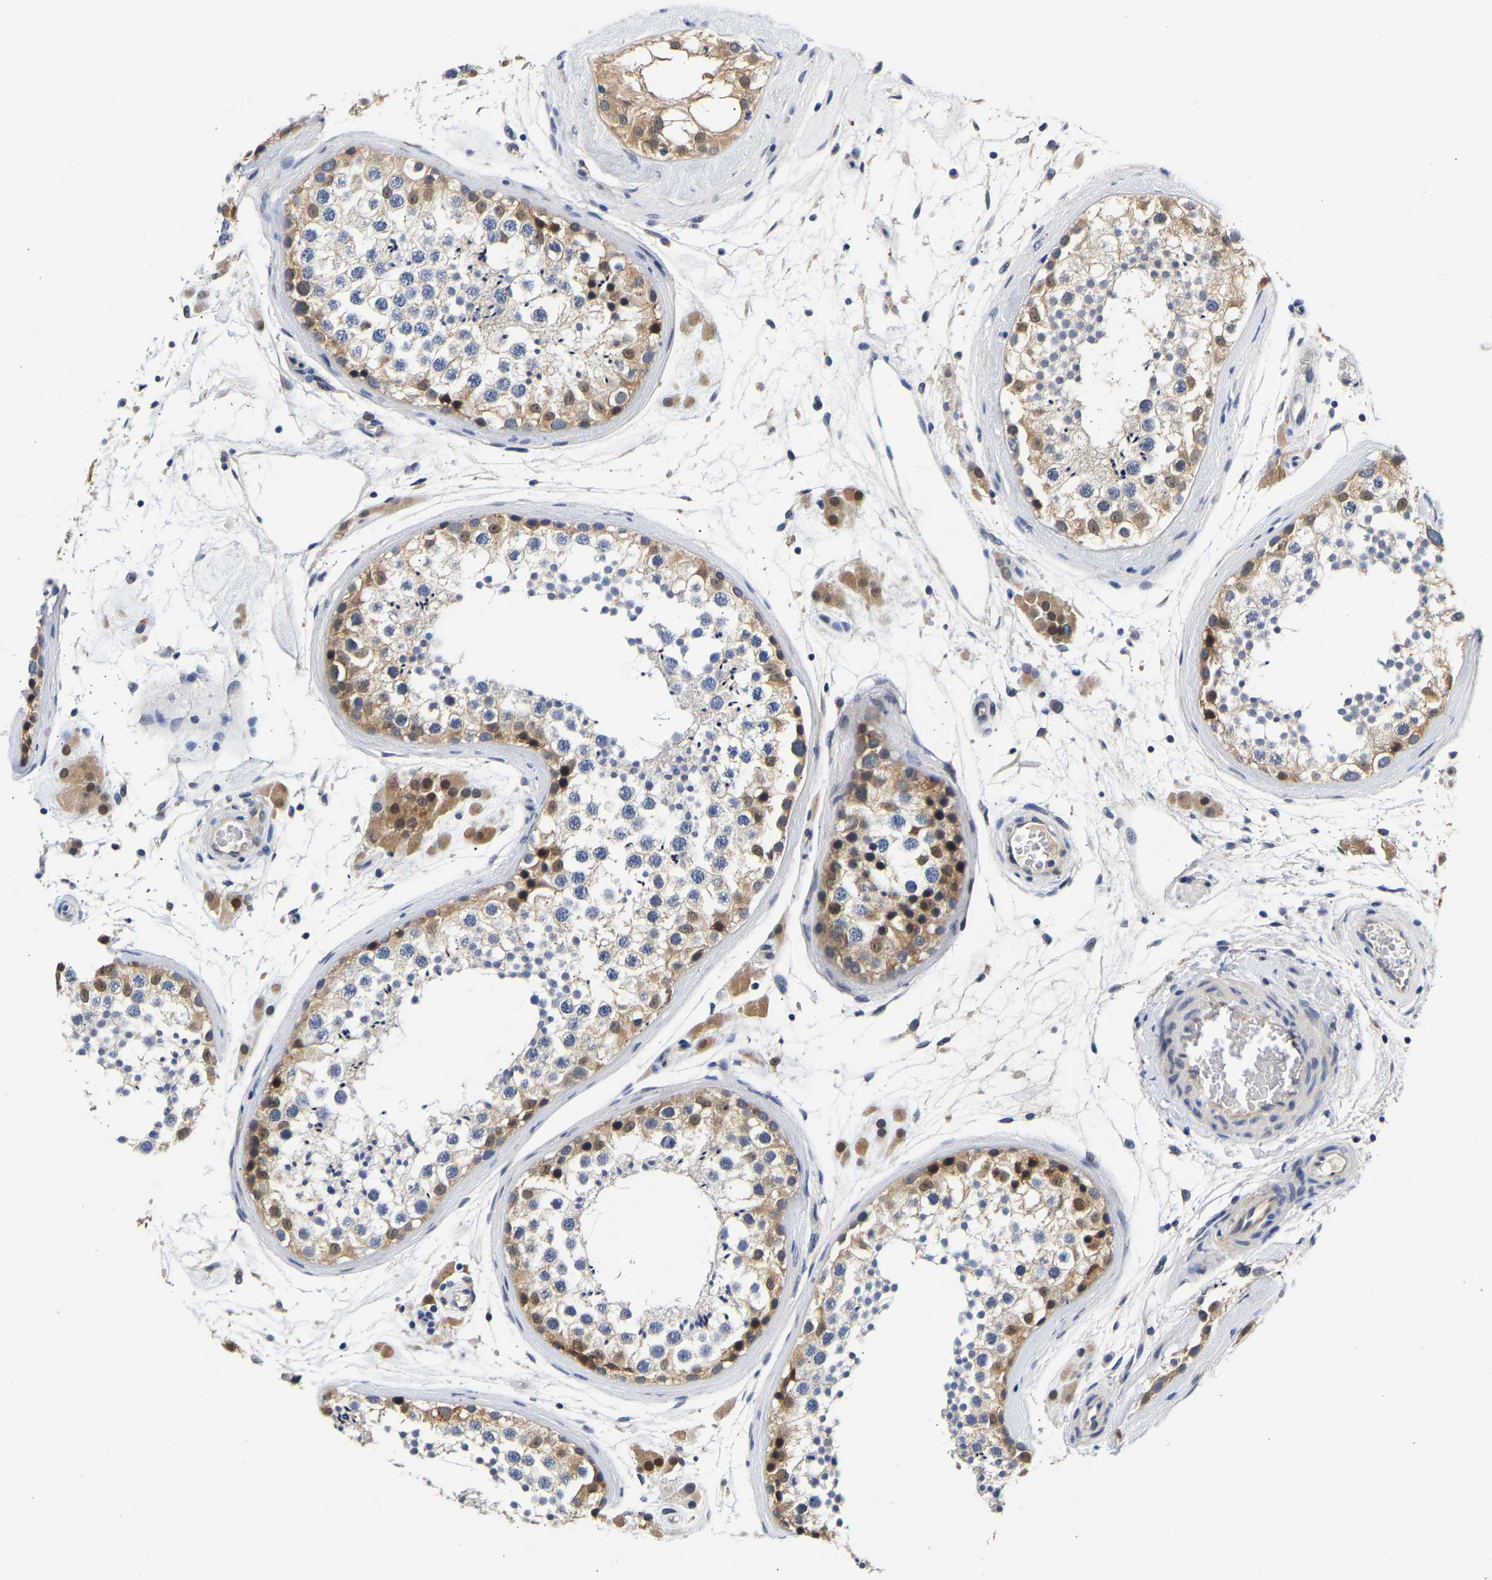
{"staining": {"intensity": "weak", "quantity": "<25%", "location": "cytoplasmic/membranous"}, "tissue": "testis", "cell_type": "Cells in seminiferous ducts", "image_type": "normal", "snomed": [{"axis": "morphology", "description": "Normal tissue, NOS"}, {"axis": "topography", "description": "Testis"}], "caption": "DAB immunohistochemical staining of benign human testis exhibits no significant expression in cells in seminiferous ducts.", "gene": "CCDC6", "patient": {"sex": "male", "age": 46}}